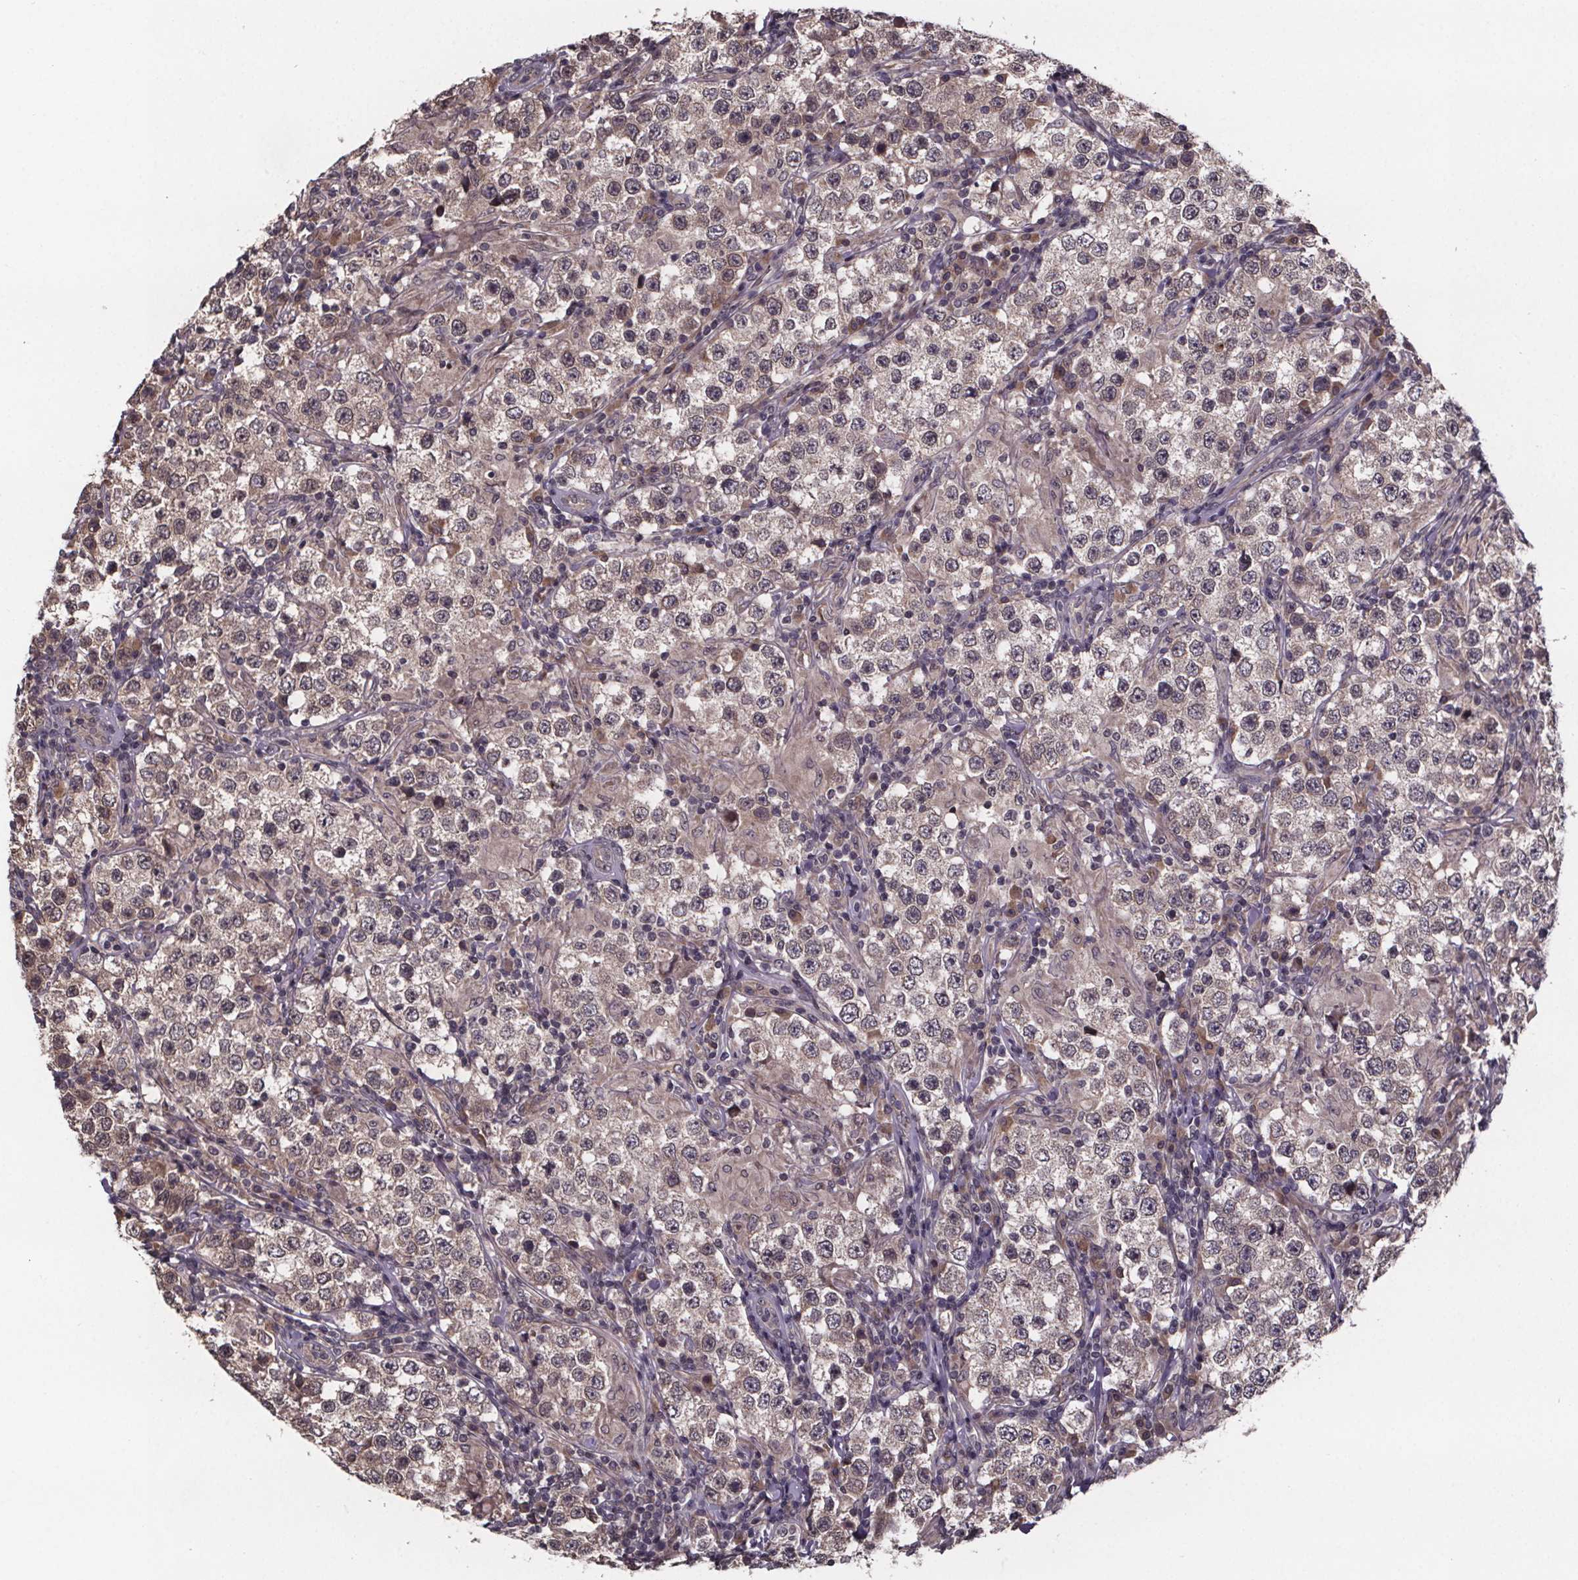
{"staining": {"intensity": "weak", "quantity": ">75%", "location": "cytoplasmic/membranous"}, "tissue": "testis cancer", "cell_type": "Tumor cells", "image_type": "cancer", "snomed": [{"axis": "morphology", "description": "Seminoma, NOS"}, {"axis": "morphology", "description": "Carcinoma, Embryonal, NOS"}, {"axis": "topography", "description": "Testis"}], "caption": "An immunohistochemistry (IHC) micrograph of neoplastic tissue is shown. Protein staining in brown shows weak cytoplasmic/membranous positivity in testis cancer (seminoma) within tumor cells.", "gene": "SAT1", "patient": {"sex": "male", "age": 41}}